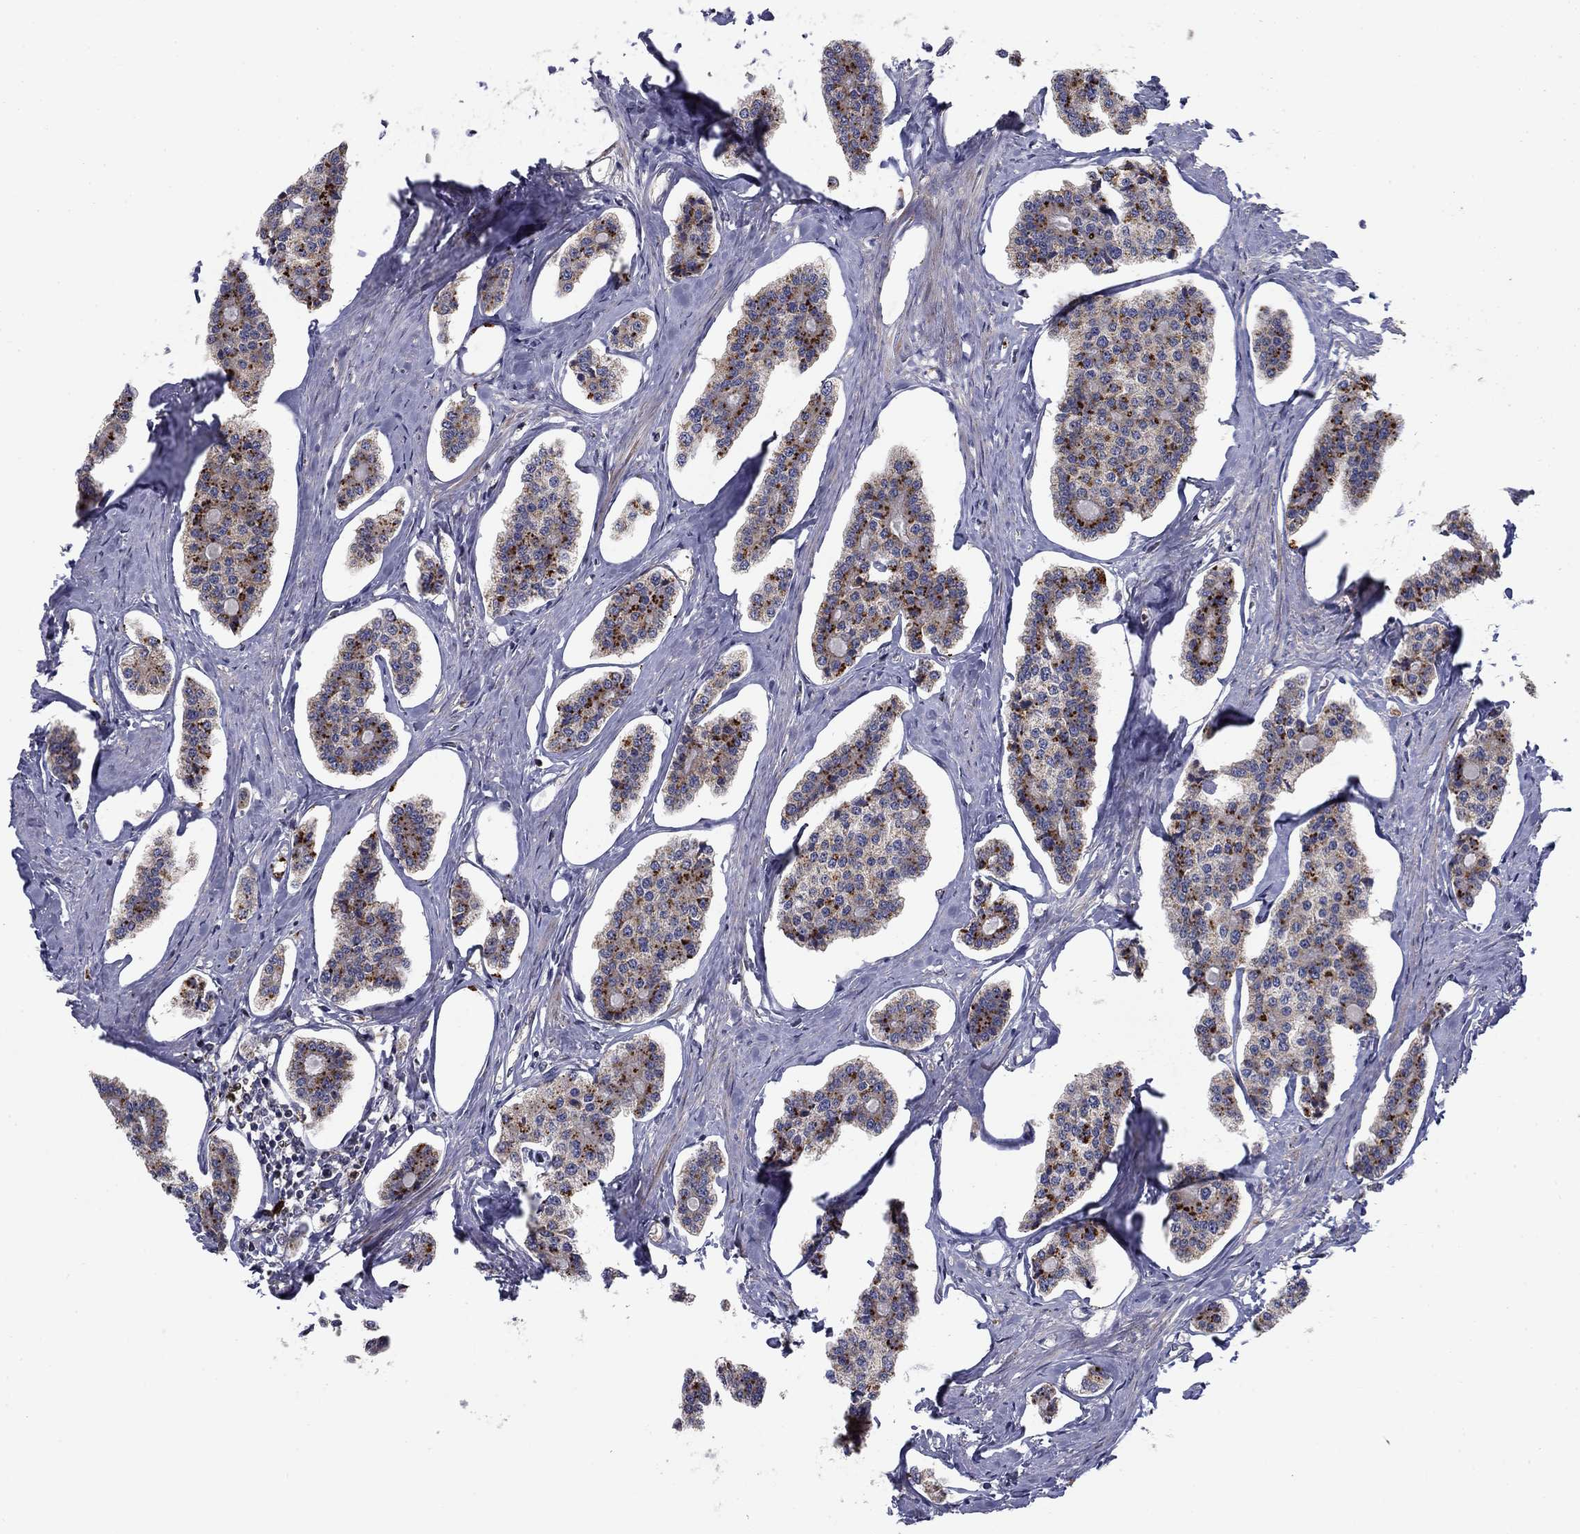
{"staining": {"intensity": "strong", "quantity": "<25%", "location": "cytoplasmic/membranous"}, "tissue": "carcinoid", "cell_type": "Tumor cells", "image_type": "cancer", "snomed": [{"axis": "morphology", "description": "Carcinoid, malignant, NOS"}, {"axis": "topography", "description": "Small intestine"}], "caption": "Protein expression analysis of human carcinoid (malignant) reveals strong cytoplasmic/membranous expression in about <25% of tumor cells.", "gene": "MMAA", "patient": {"sex": "female", "age": 65}}